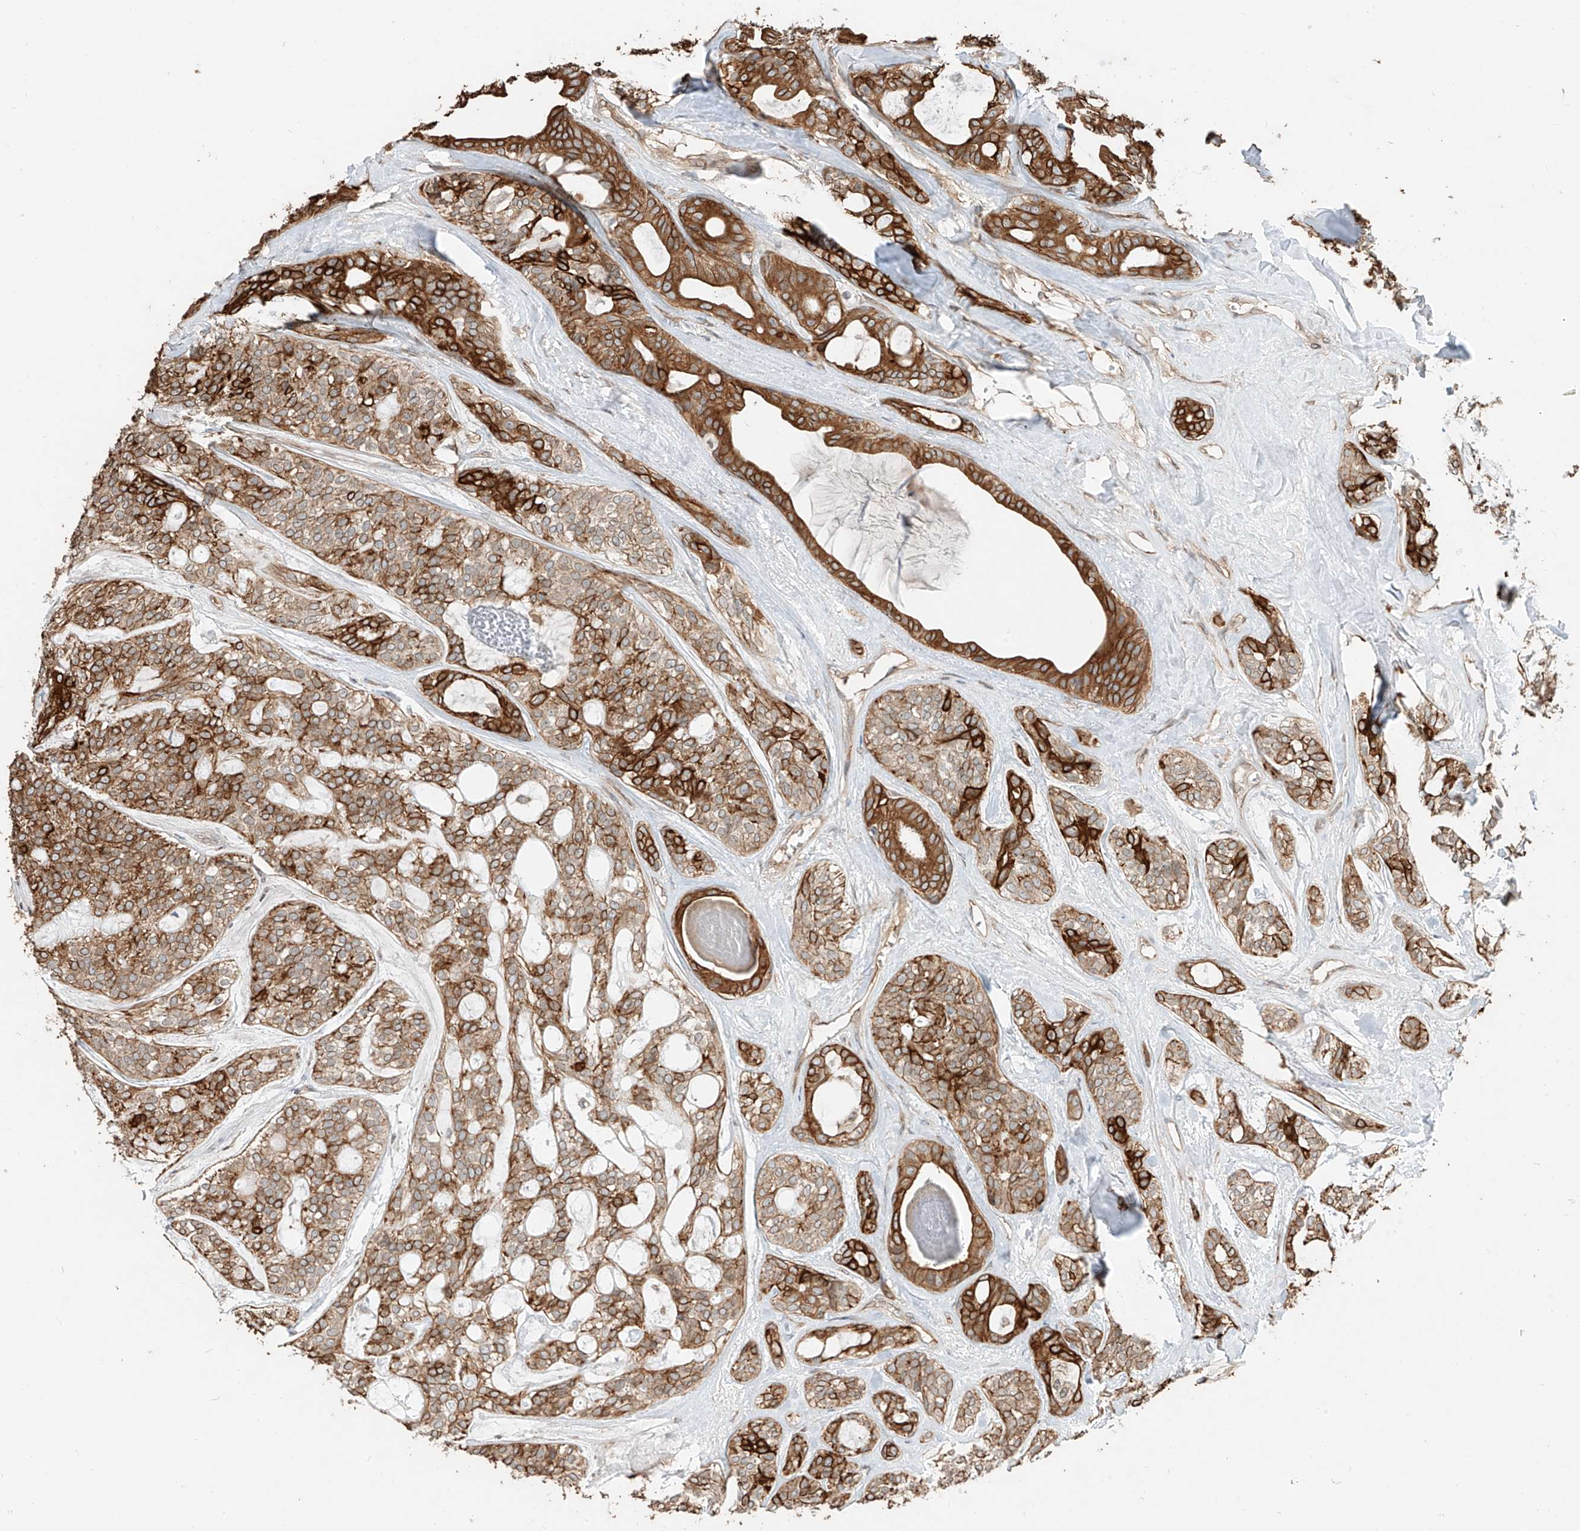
{"staining": {"intensity": "strong", "quantity": ">75%", "location": "cytoplasmic/membranous"}, "tissue": "head and neck cancer", "cell_type": "Tumor cells", "image_type": "cancer", "snomed": [{"axis": "morphology", "description": "Adenocarcinoma, NOS"}, {"axis": "topography", "description": "Head-Neck"}], "caption": "A histopathology image of adenocarcinoma (head and neck) stained for a protein exhibits strong cytoplasmic/membranous brown staining in tumor cells.", "gene": "CEP162", "patient": {"sex": "male", "age": 66}}